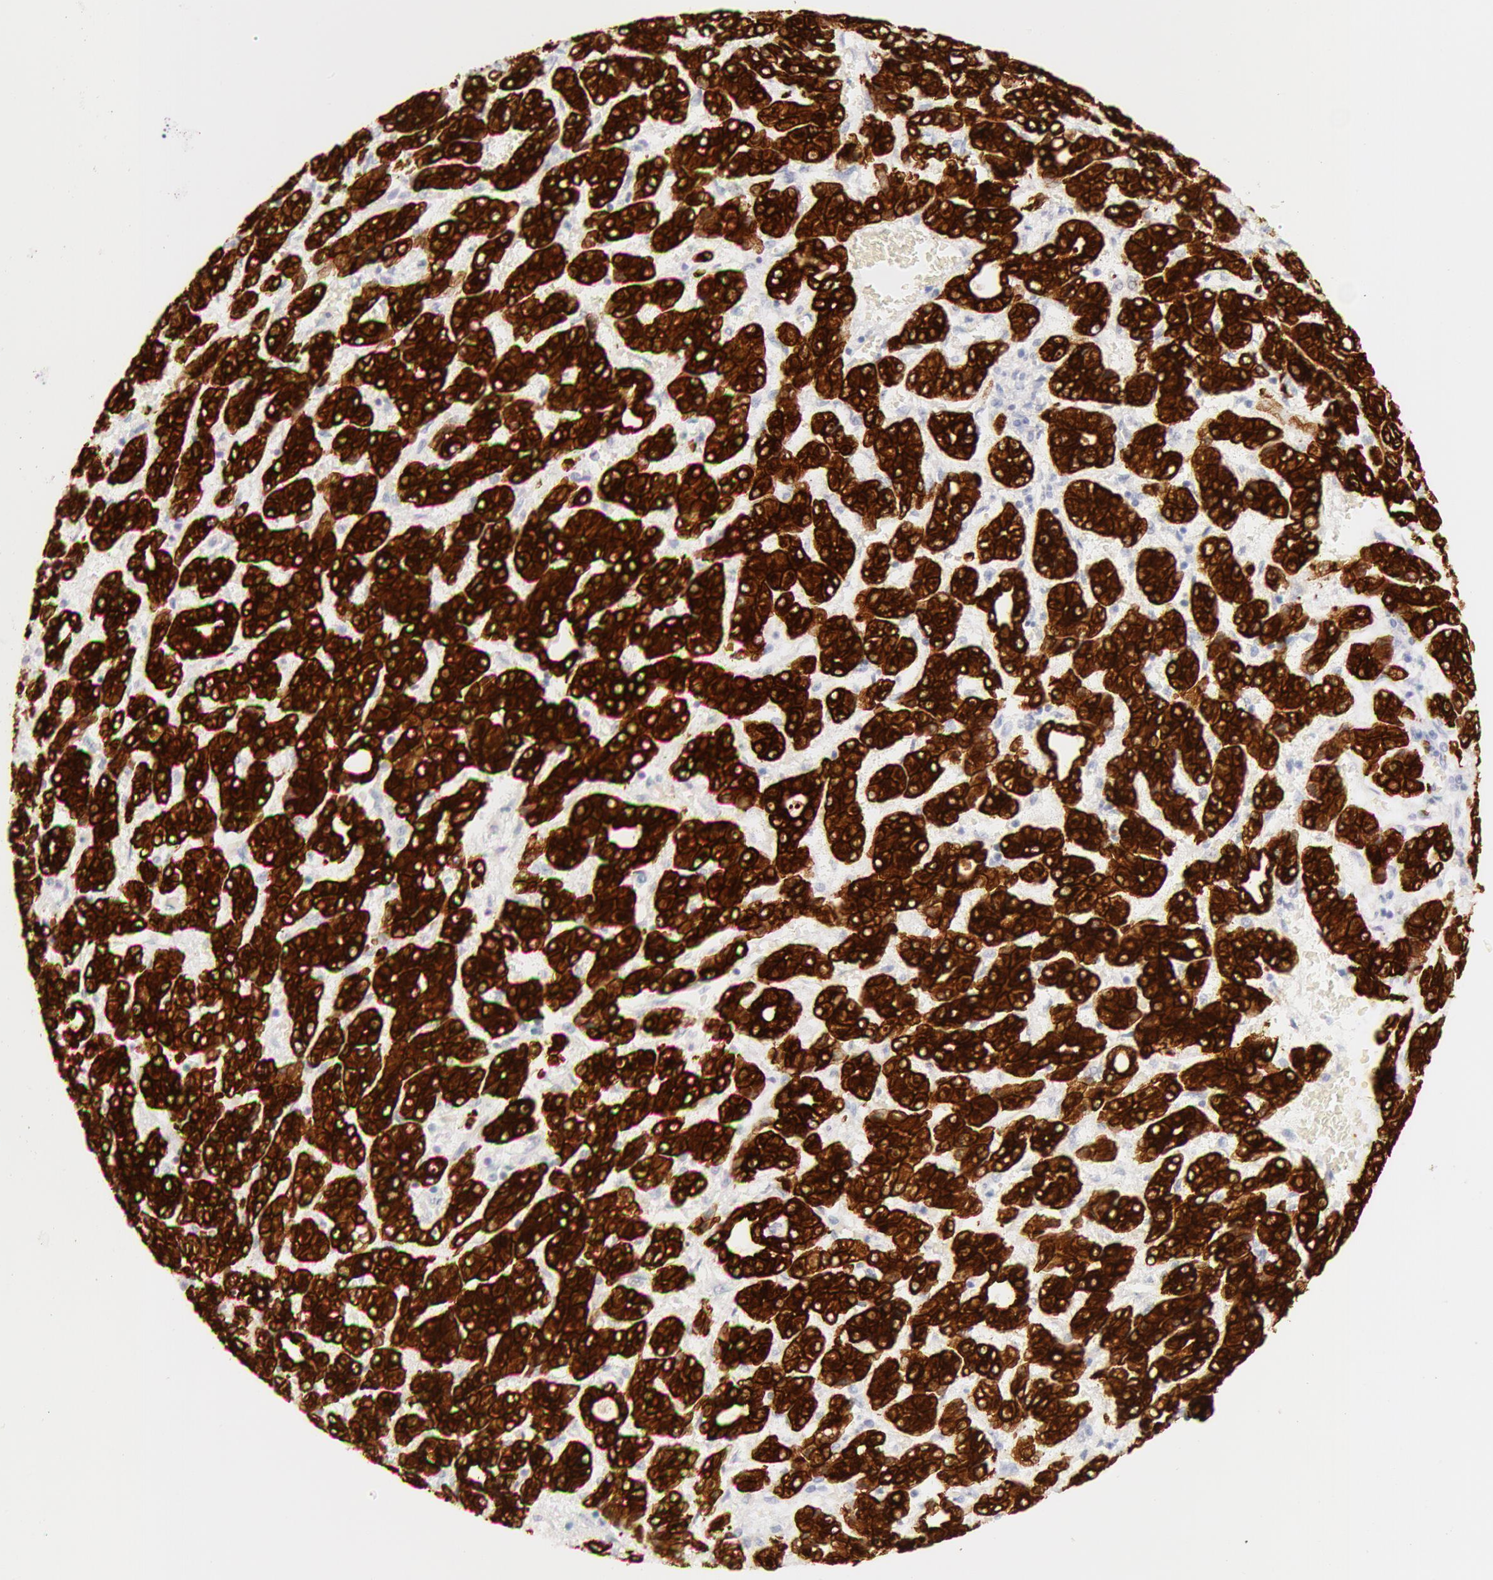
{"staining": {"intensity": "strong", "quantity": ">75%", "location": "cytoplasmic/membranous"}, "tissue": "liver cancer", "cell_type": "Tumor cells", "image_type": "cancer", "snomed": [{"axis": "morphology", "description": "Carcinoma, Hepatocellular, NOS"}, {"axis": "topography", "description": "Liver"}], "caption": "Tumor cells display high levels of strong cytoplasmic/membranous positivity in about >75% of cells in human liver hepatocellular carcinoma. The protein of interest is stained brown, and the nuclei are stained in blue (DAB (3,3'-diaminobenzidine) IHC with brightfield microscopy, high magnification).", "gene": "KRT8", "patient": {"sex": "male", "age": 69}}